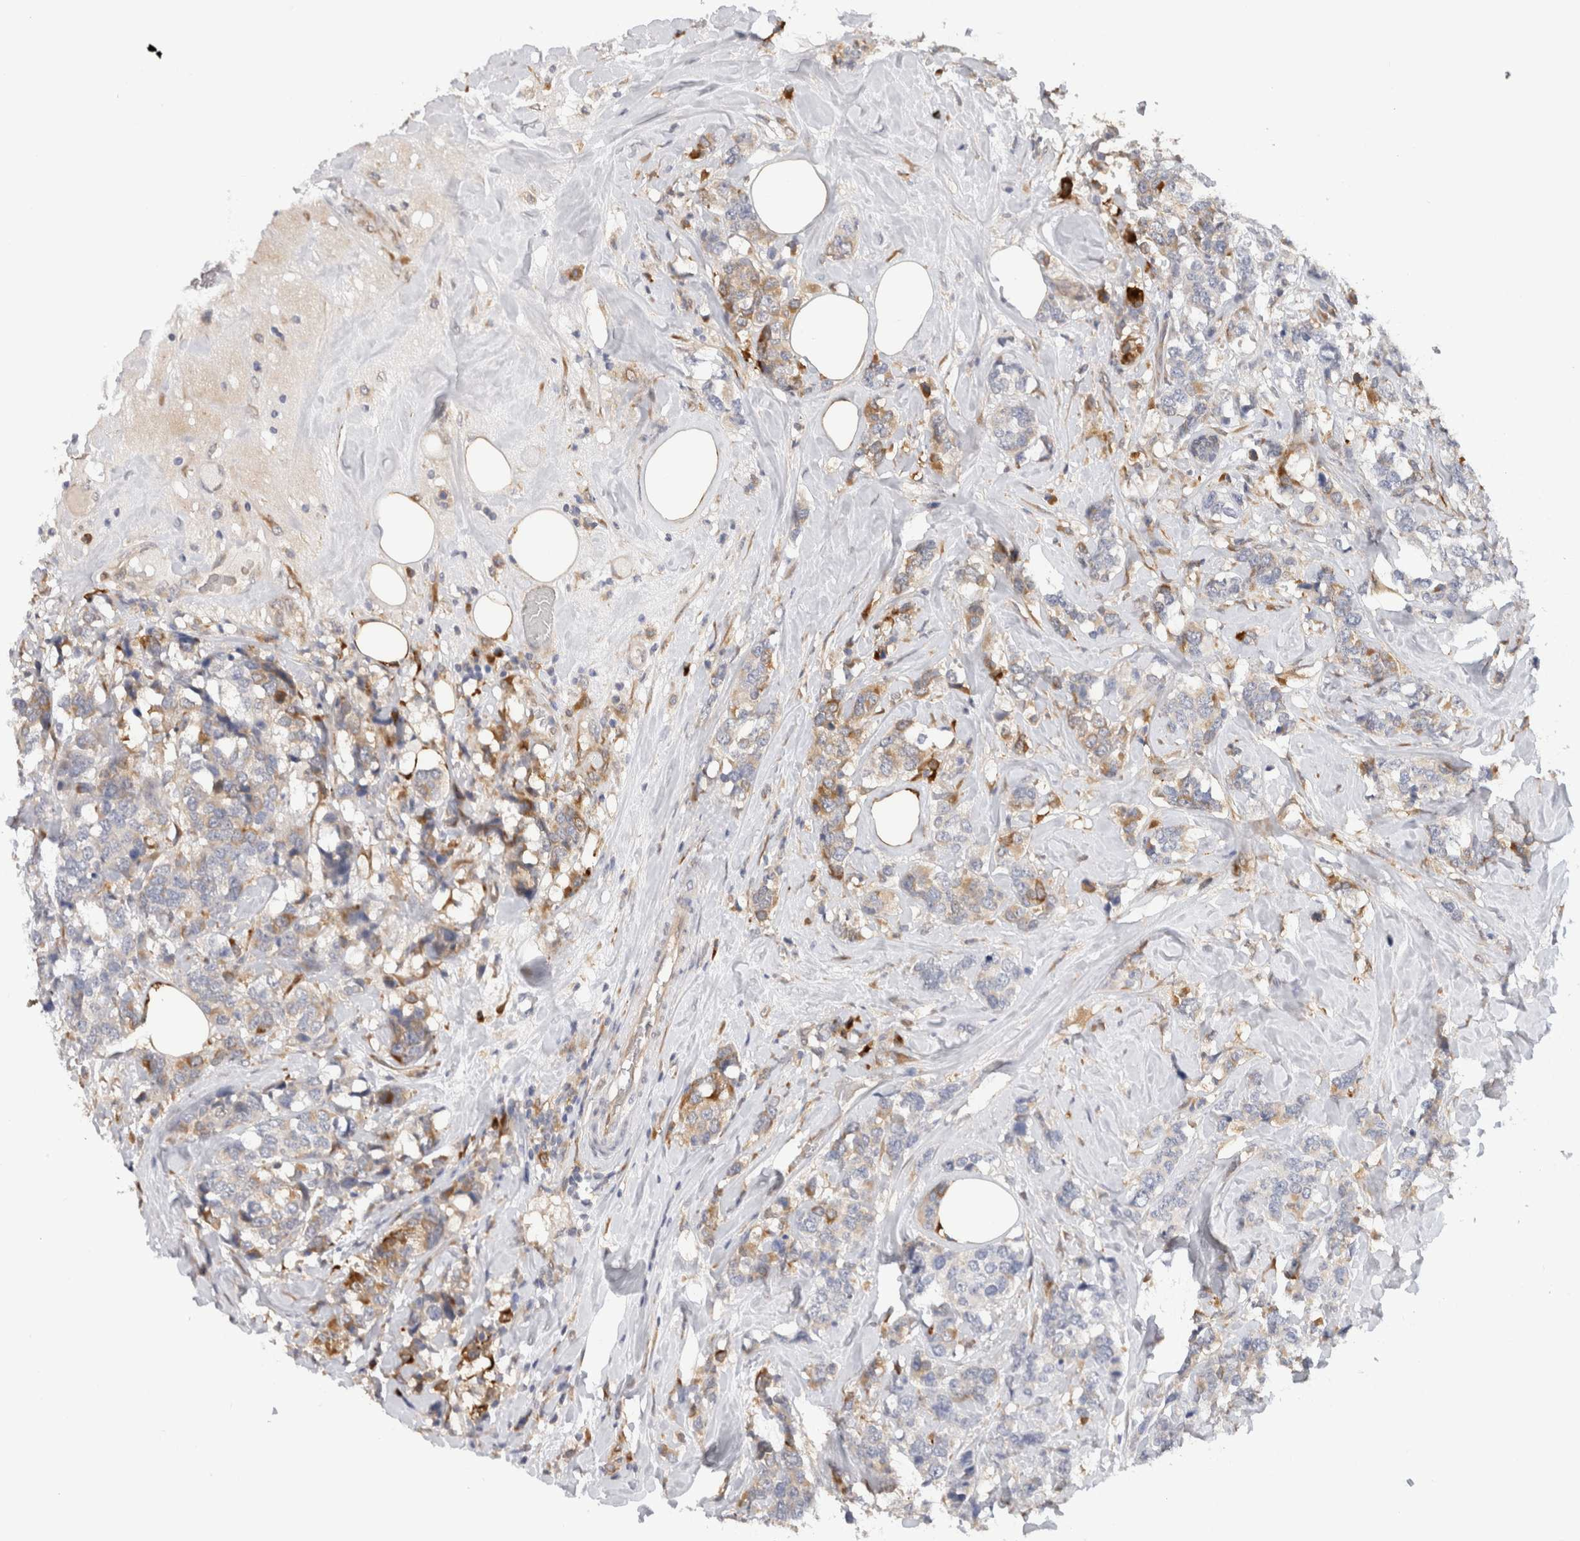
{"staining": {"intensity": "moderate", "quantity": "25%-75%", "location": "cytoplasmic/membranous"}, "tissue": "breast cancer", "cell_type": "Tumor cells", "image_type": "cancer", "snomed": [{"axis": "morphology", "description": "Lobular carcinoma"}, {"axis": "topography", "description": "Breast"}], "caption": "A medium amount of moderate cytoplasmic/membranous expression is identified in about 25%-75% of tumor cells in breast lobular carcinoma tissue.", "gene": "APOL2", "patient": {"sex": "female", "age": 59}}